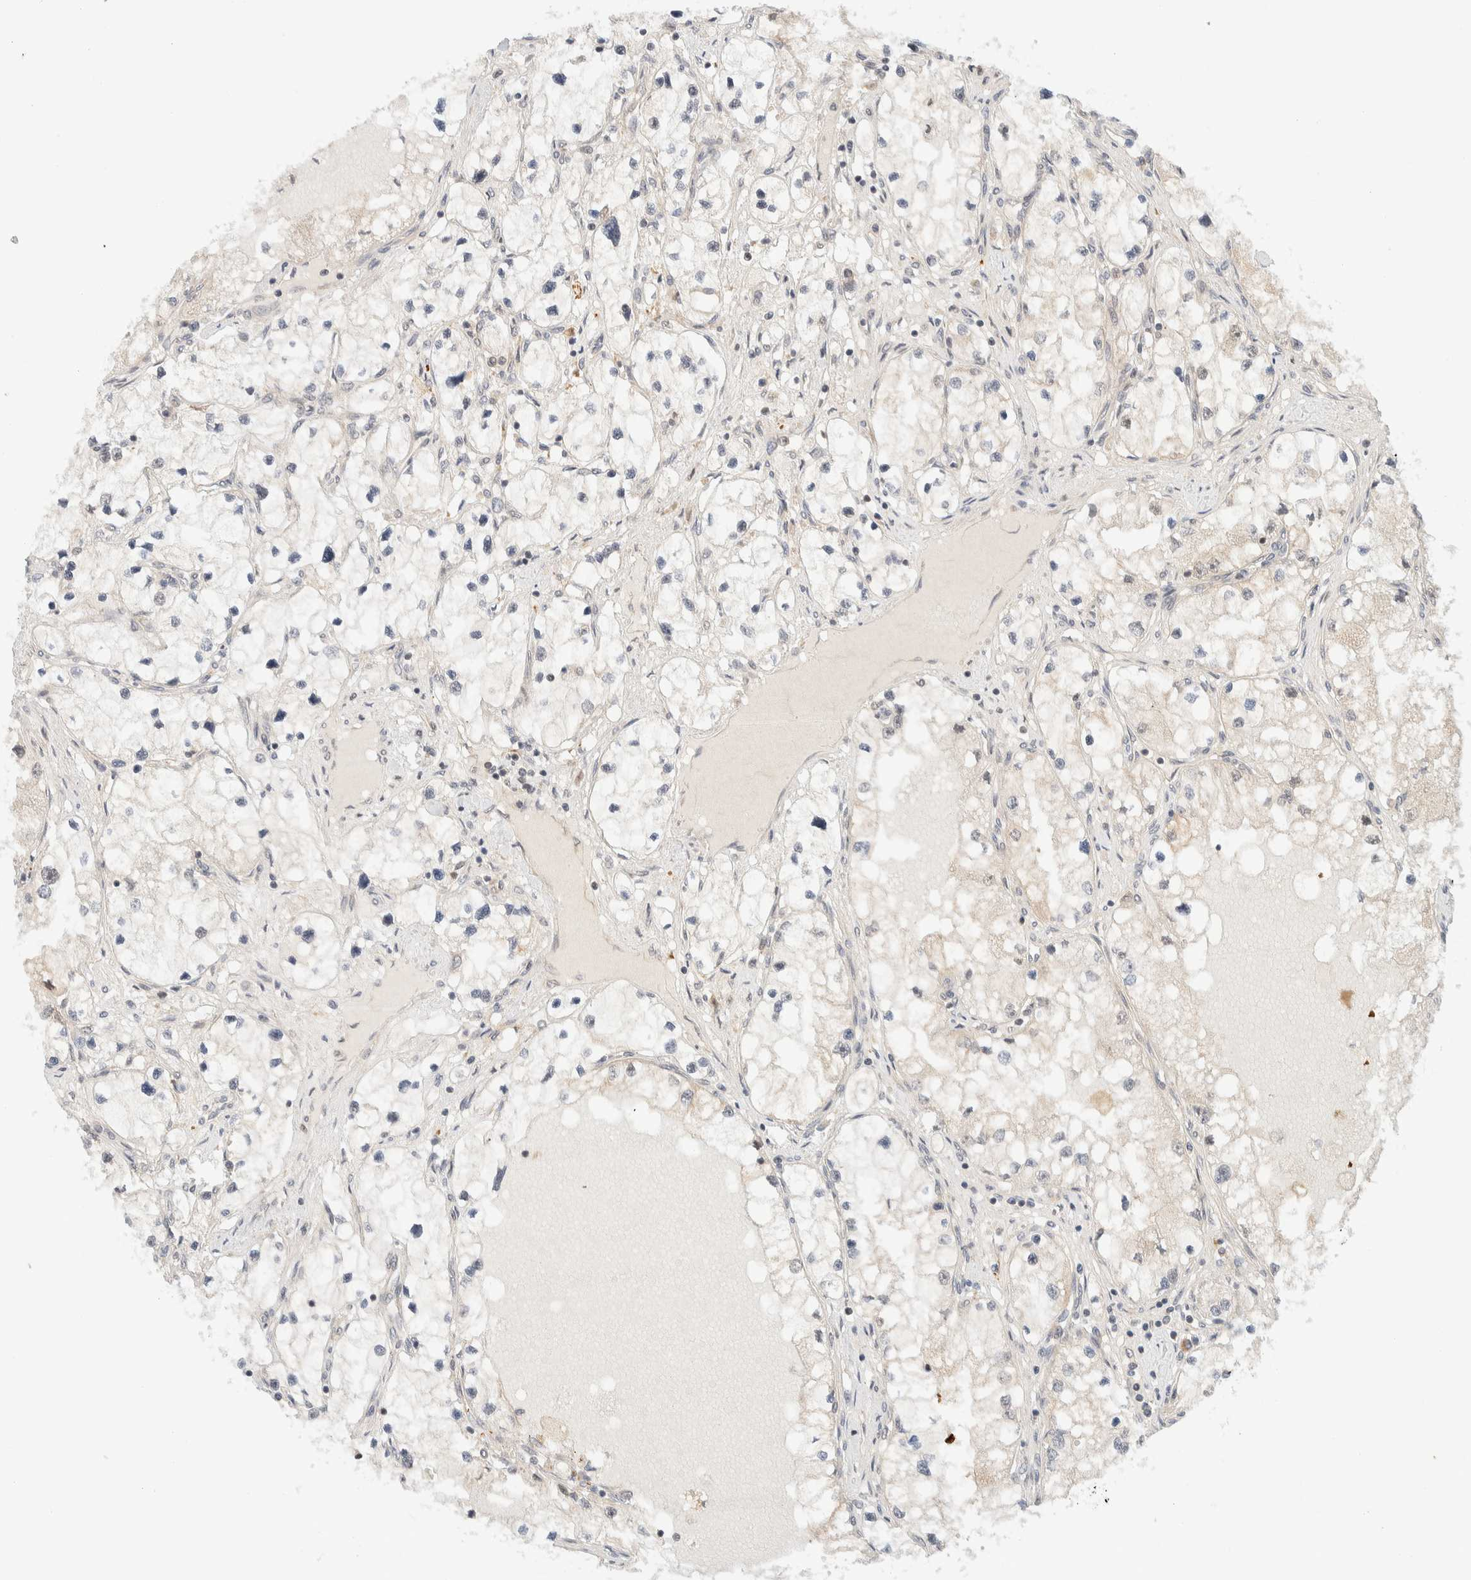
{"staining": {"intensity": "negative", "quantity": "none", "location": "none"}, "tissue": "renal cancer", "cell_type": "Tumor cells", "image_type": "cancer", "snomed": [{"axis": "morphology", "description": "Adenocarcinoma, NOS"}, {"axis": "topography", "description": "Kidney"}], "caption": "Immunohistochemistry (IHC) photomicrograph of human renal cancer stained for a protein (brown), which shows no staining in tumor cells.", "gene": "C8orf76", "patient": {"sex": "male", "age": 68}}